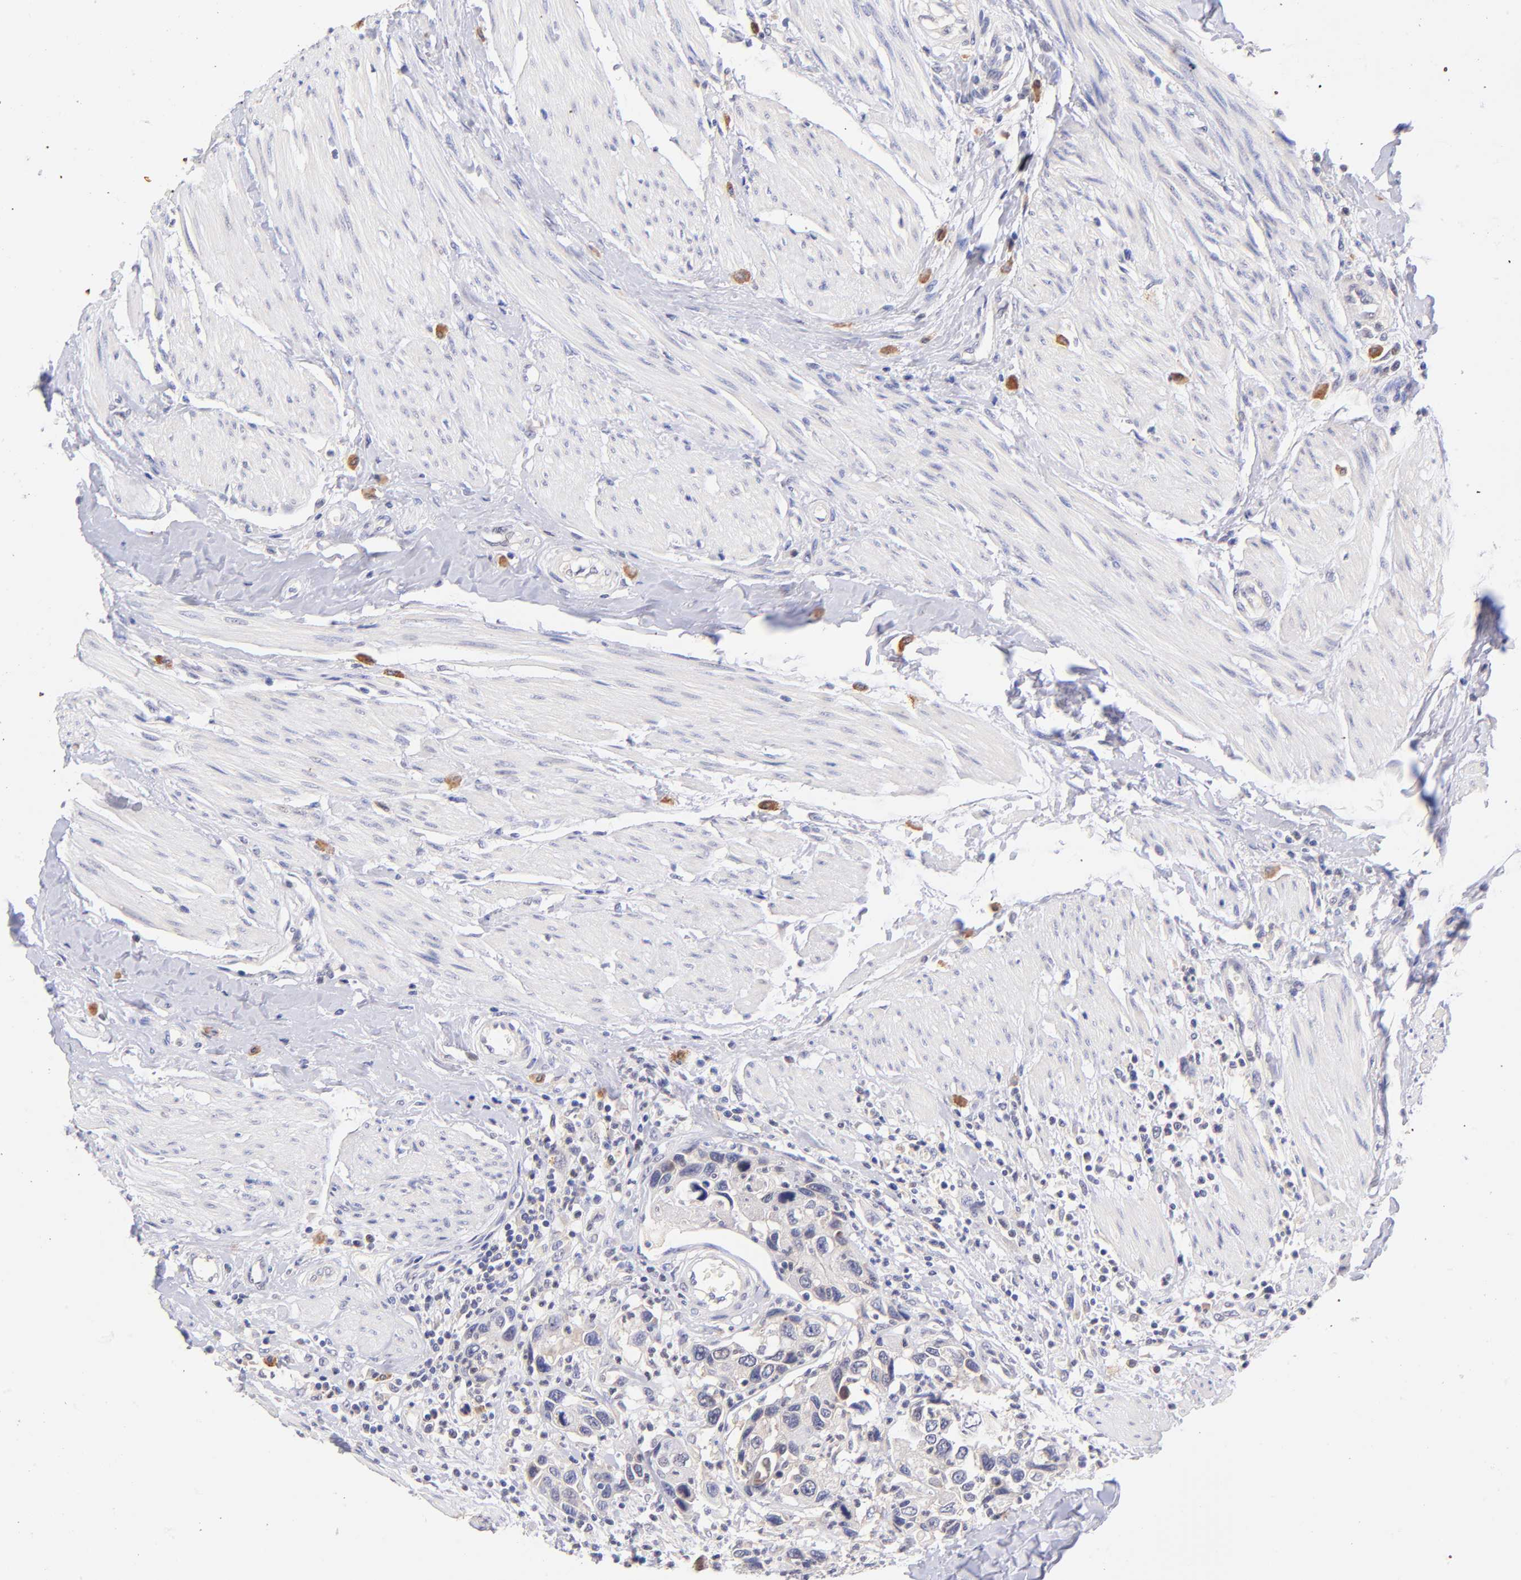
{"staining": {"intensity": "weak", "quantity": "<25%", "location": "cytoplasmic/membranous"}, "tissue": "urothelial cancer", "cell_type": "Tumor cells", "image_type": "cancer", "snomed": [{"axis": "morphology", "description": "Urothelial carcinoma, High grade"}, {"axis": "topography", "description": "Urinary bladder"}], "caption": "Immunohistochemistry (IHC) histopathology image of human urothelial carcinoma (high-grade) stained for a protein (brown), which displays no expression in tumor cells. (DAB immunohistochemistry, high magnification).", "gene": "RPL11", "patient": {"sex": "male", "age": 66}}